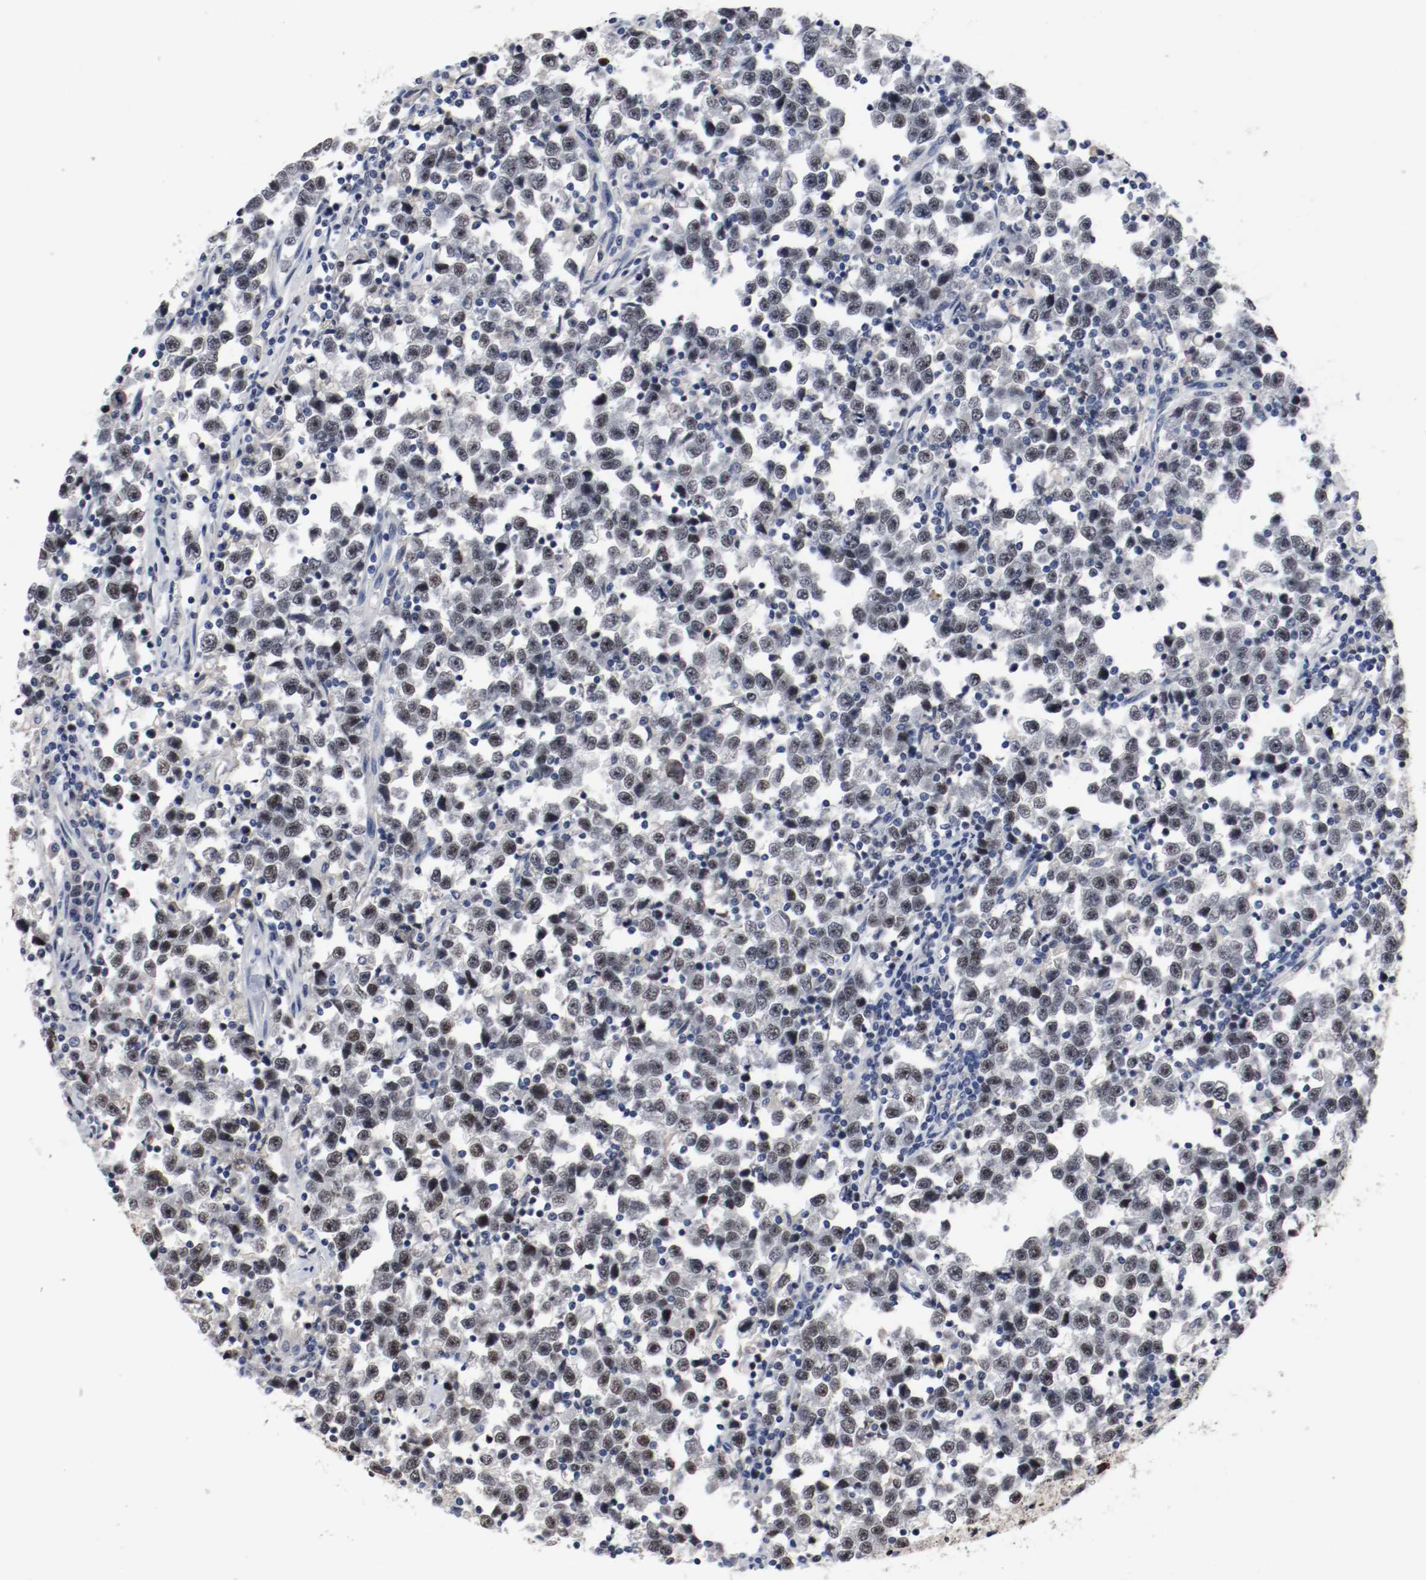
{"staining": {"intensity": "negative", "quantity": "none", "location": "none"}, "tissue": "testis cancer", "cell_type": "Tumor cells", "image_type": "cancer", "snomed": [{"axis": "morphology", "description": "Seminoma, NOS"}, {"axis": "topography", "description": "Testis"}], "caption": "IHC histopathology image of neoplastic tissue: human testis cancer (seminoma) stained with DAB exhibits no significant protein staining in tumor cells.", "gene": "MCM6", "patient": {"sex": "male", "age": 43}}